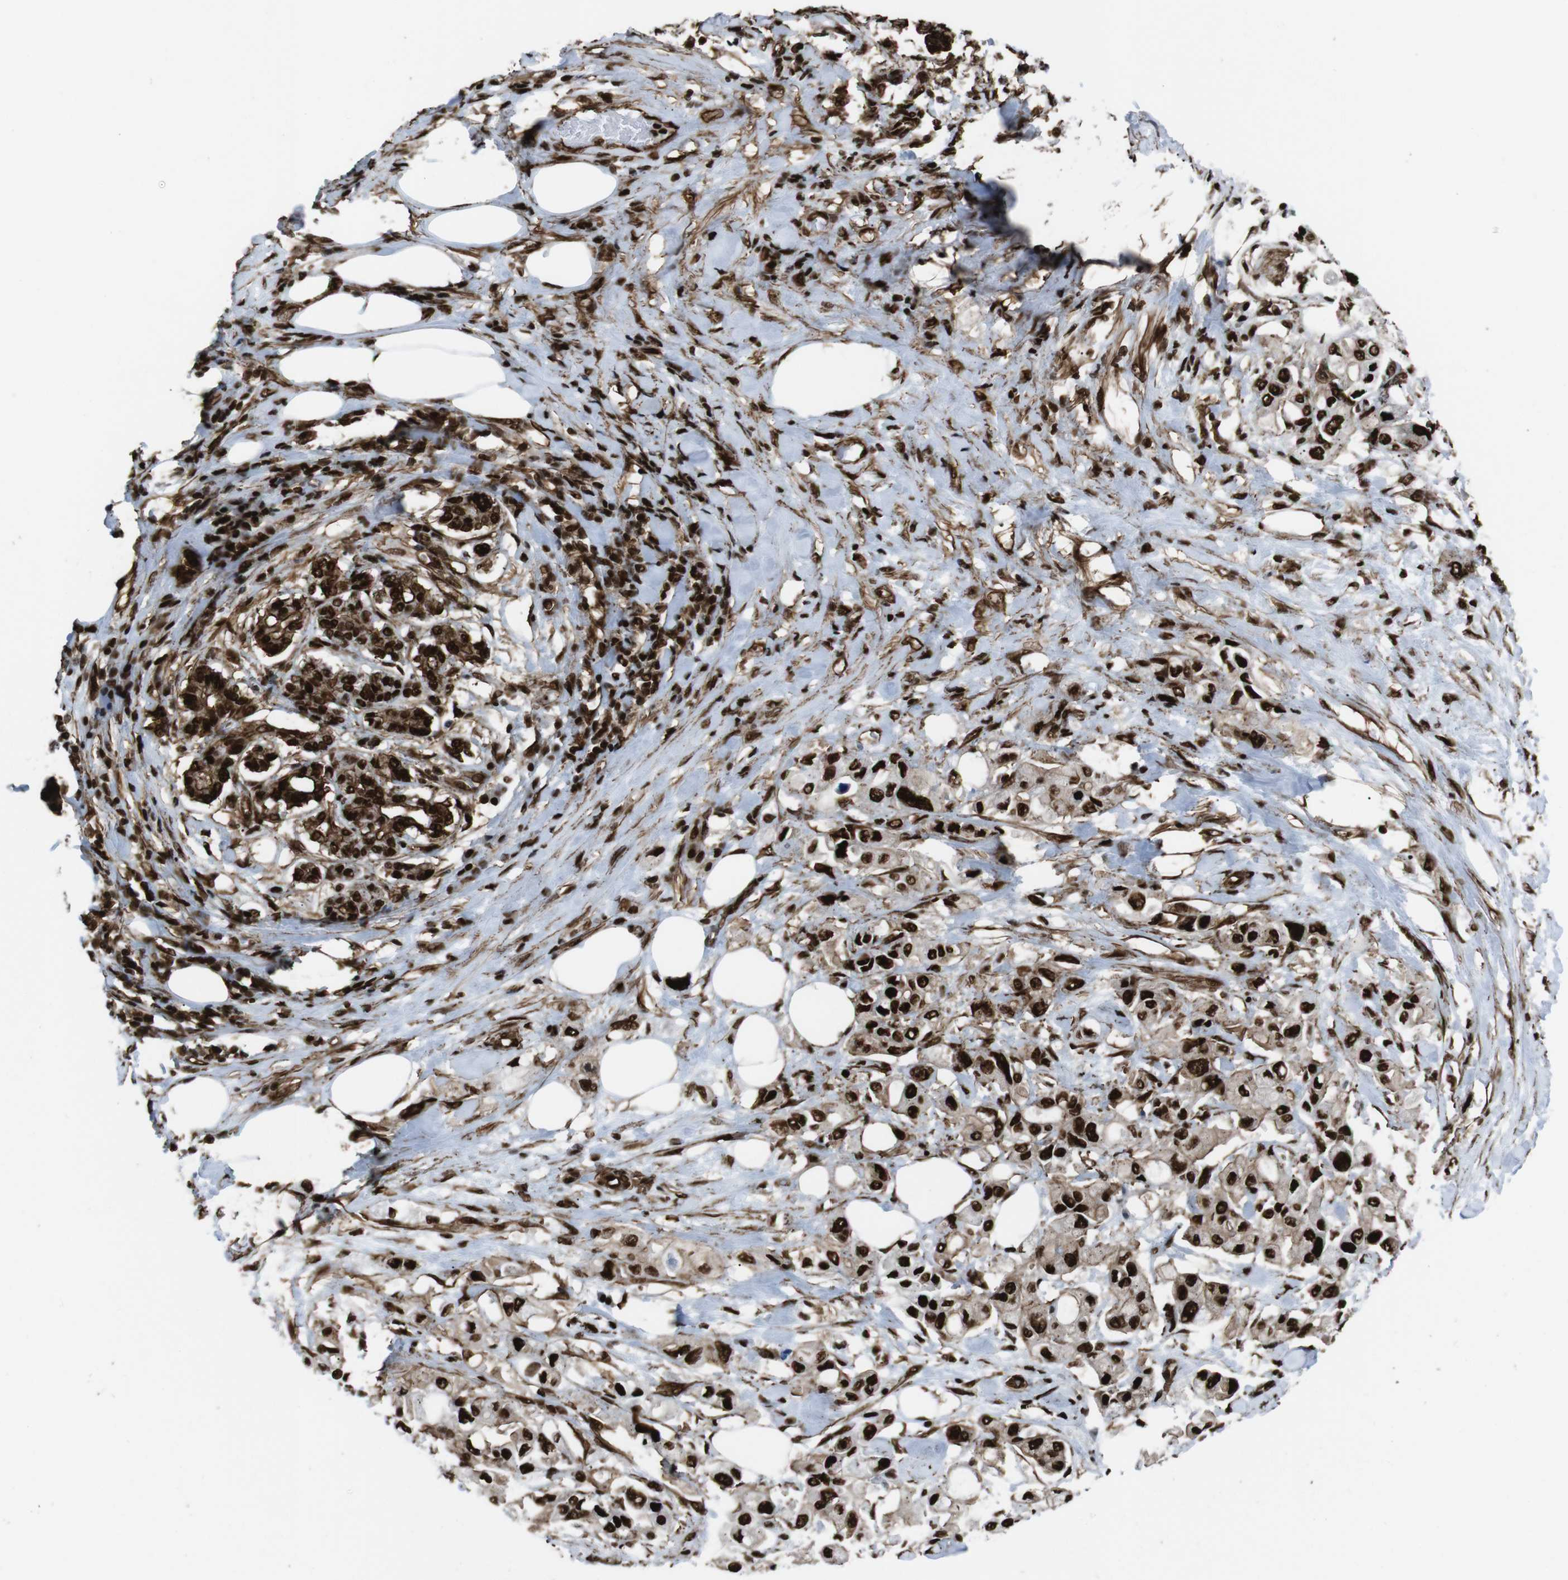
{"staining": {"intensity": "strong", "quantity": ">75%", "location": "nuclear"}, "tissue": "pancreatic cancer", "cell_type": "Tumor cells", "image_type": "cancer", "snomed": [{"axis": "morphology", "description": "Adenocarcinoma, NOS"}, {"axis": "topography", "description": "Pancreas"}], "caption": "Protein staining displays strong nuclear staining in approximately >75% of tumor cells in pancreatic cancer (adenocarcinoma).", "gene": "HNRNPU", "patient": {"sex": "female", "age": 56}}